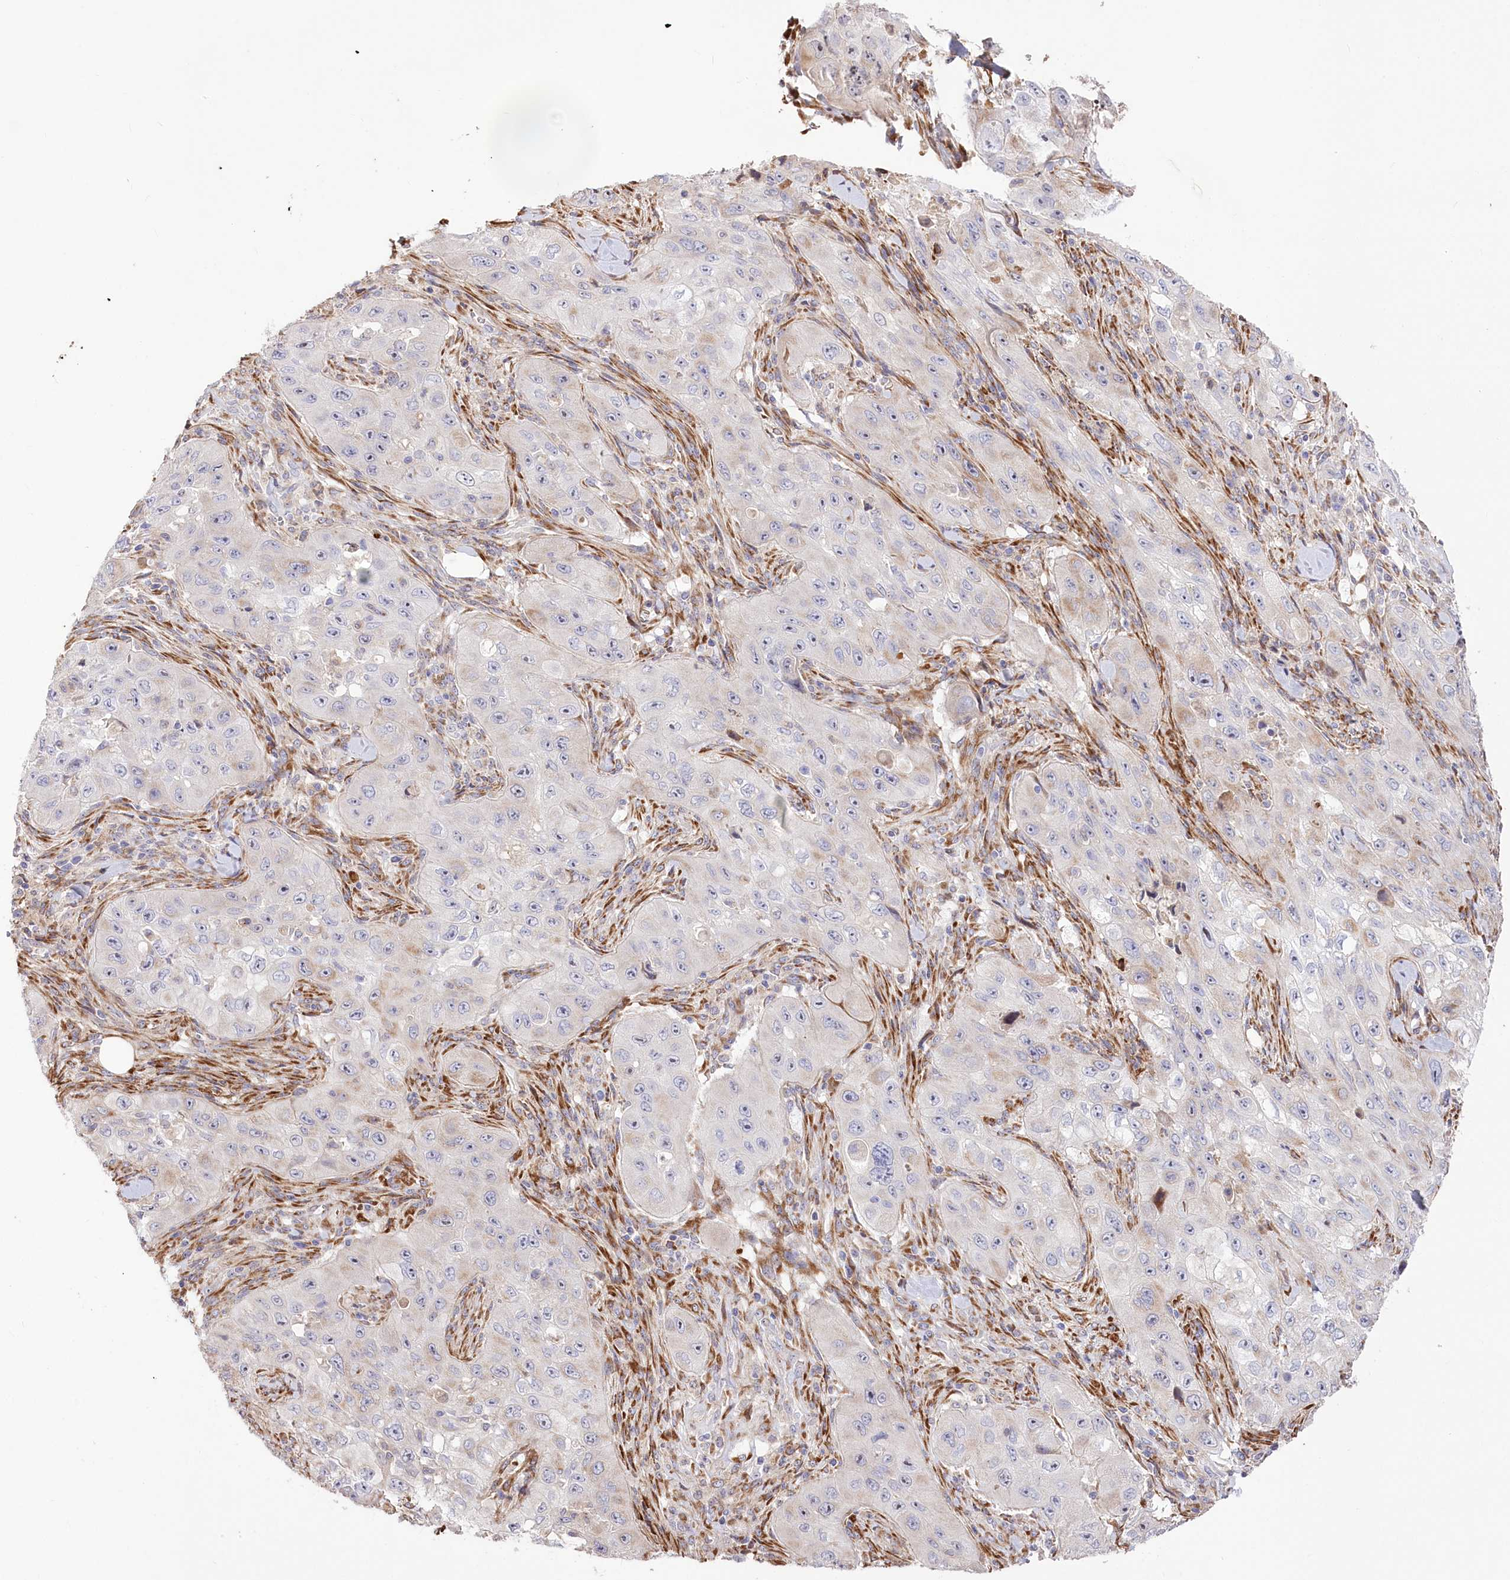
{"staining": {"intensity": "negative", "quantity": "none", "location": "none"}, "tissue": "skin cancer", "cell_type": "Tumor cells", "image_type": "cancer", "snomed": [{"axis": "morphology", "description": "Squamous cell carcinoma, NOS"}, {"axis": "topography", "description": "Skin"}, {"axis": "topography", "description": "Subcutis"}], "caption": "Immunohistochemical staining of skin cancer shows no significant staining in tumor cells. (DAB (3,3'-diaminobenzidine) immunohistochemistry (IHC) visualized using brightfield microscopy, high magnification).", "gene": "RNF24", "patient": {"sex": "male", "age": 73}}